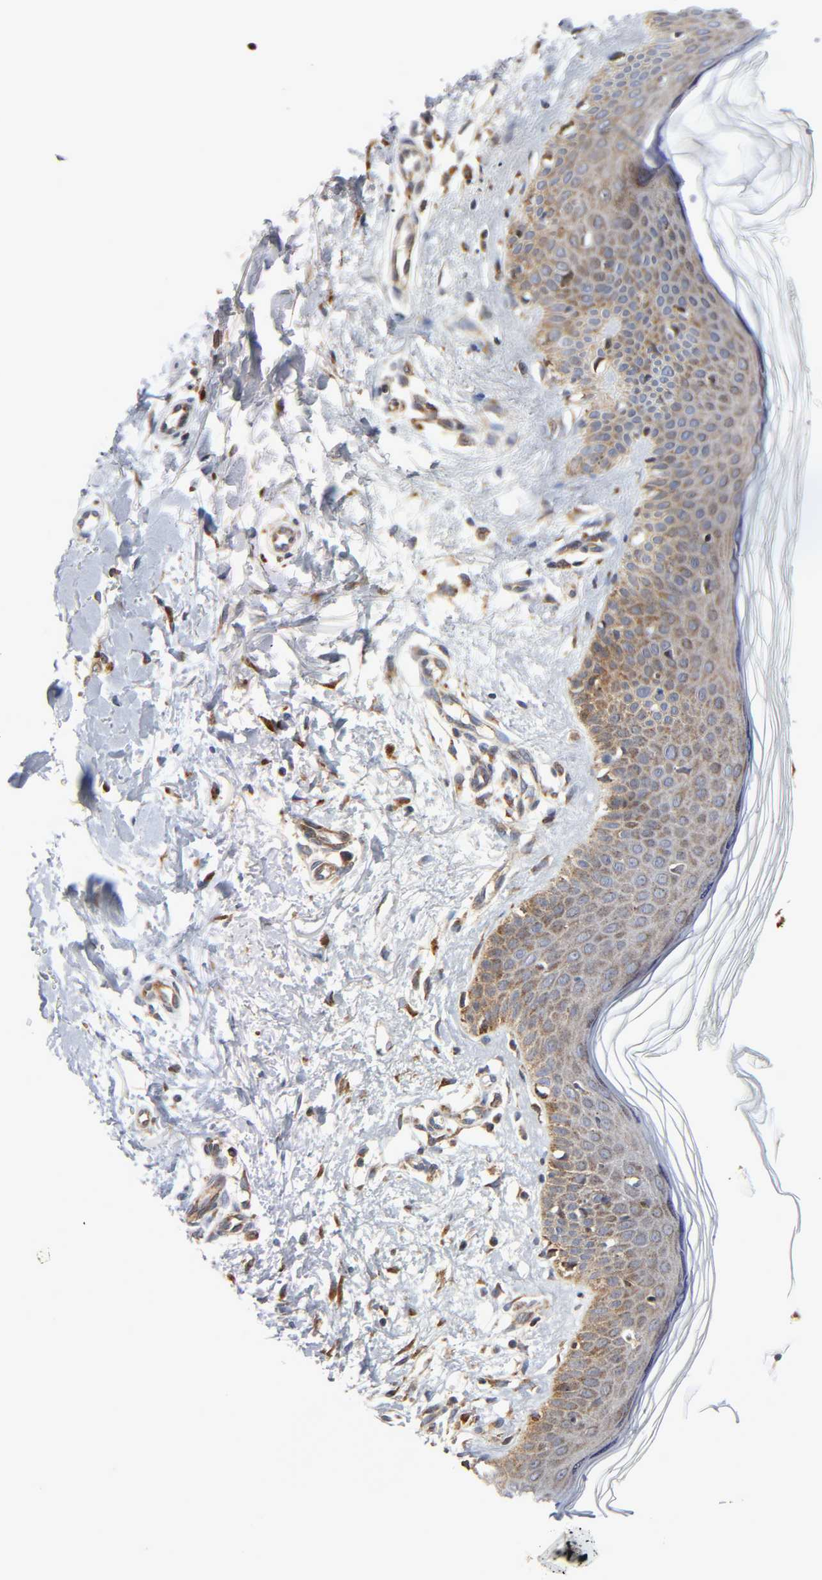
{"staining": {"intensity": "moderate", "quantity": ">75%", "location": "cytoplasmic/membranous"}, "tissue": "skin", "cell_type": "Fibroblasts", "image_type": "normal", "snomed": [{"axis": "morphology", "description": "Normal tissue, NOS"}, {"axis": "topography", "description": "Skin"}], "caption": "About >75% of fibroblasts in unremarkable human skin display moderate cytoplasmic/membranous protein staining as visualized by brown immunohistochemical staining.", "gene": "BAX", "patient": {"sex": "female", "age": 56}}